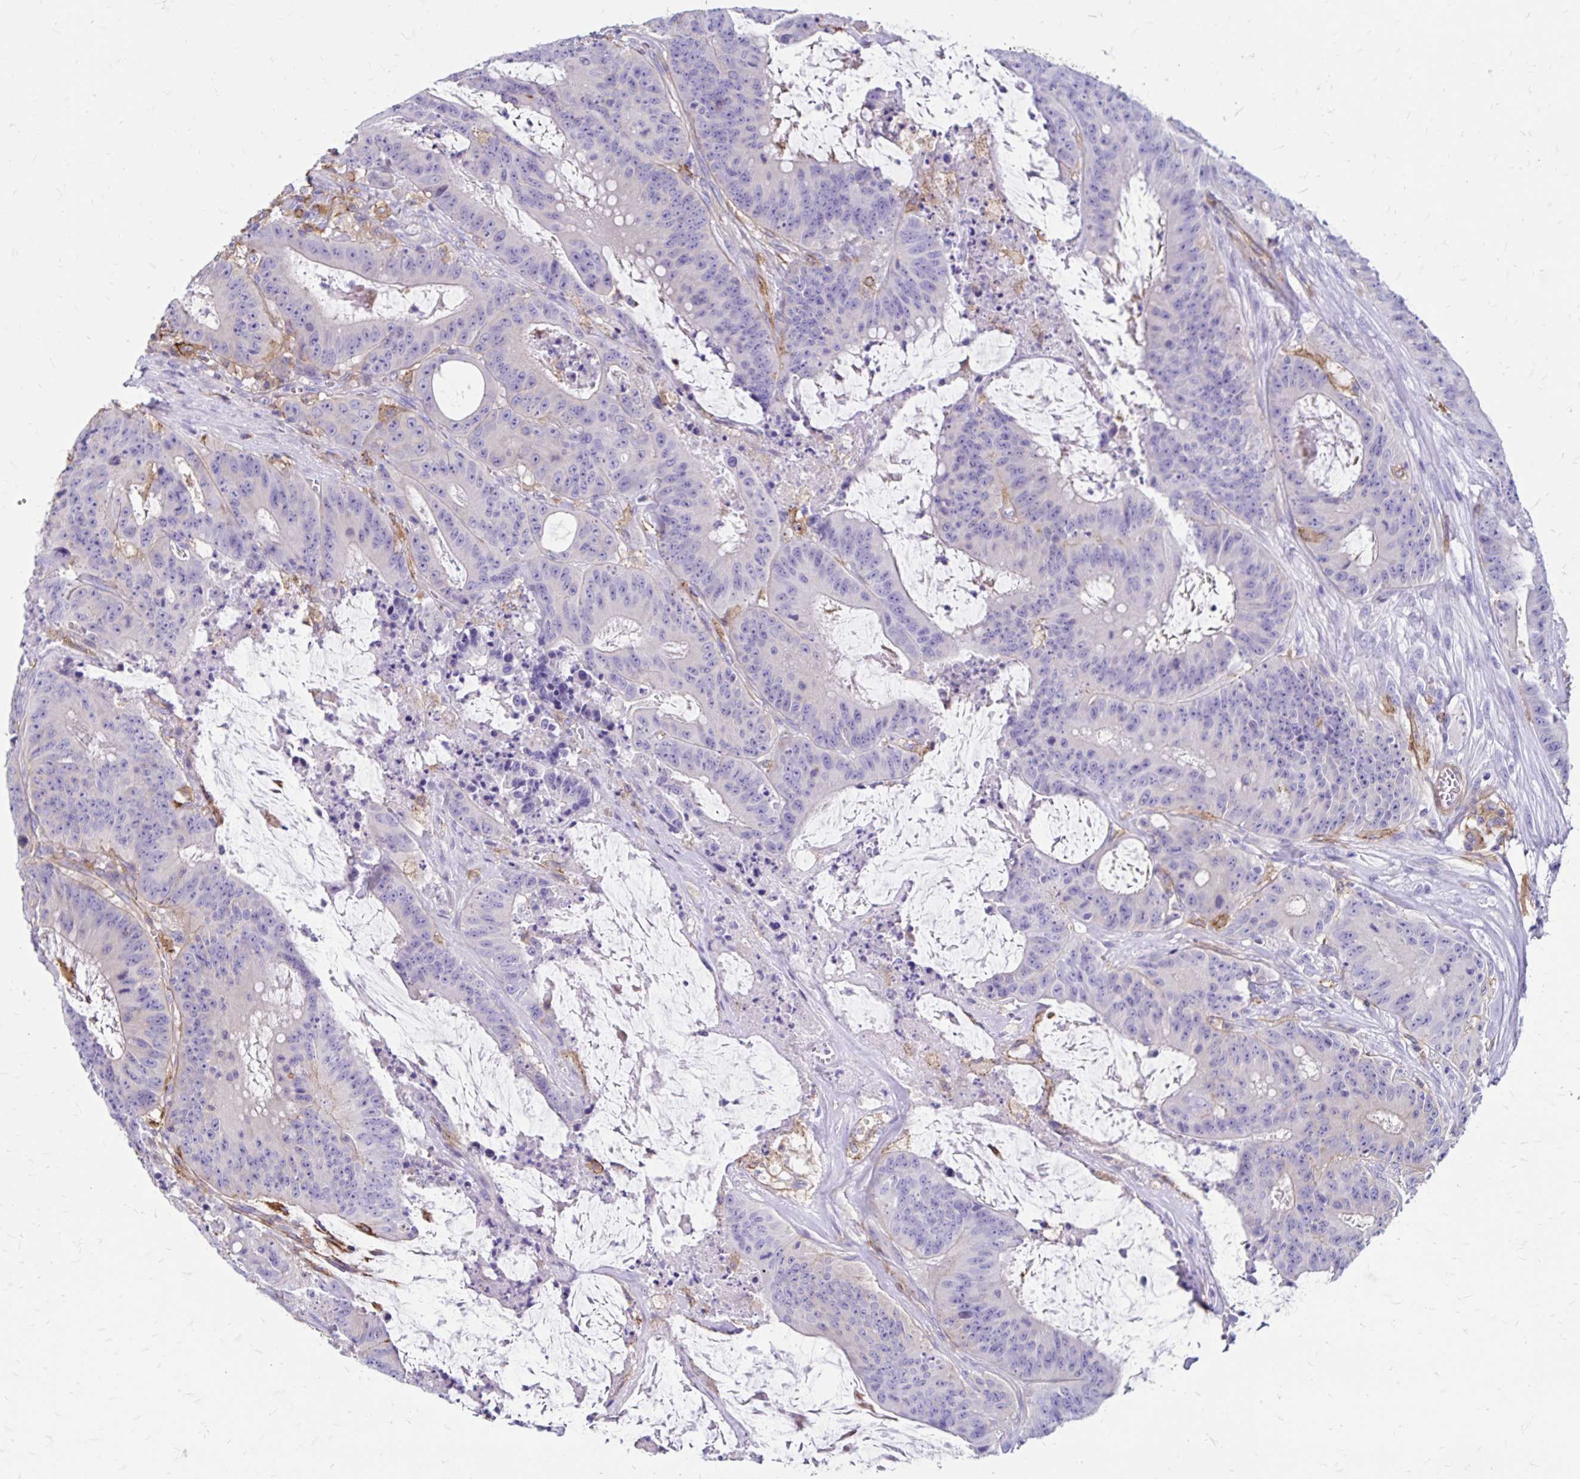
{"staining": {"intensity": "negative", "quantity": "none", "location": "none"}, "tissue": "colorectal cancer", "cell_type": "Tumor cells", "image_type": "cancer", "snomed": [{"axis": "morphology", "description": "Adenocarcinoma, NOS"}, {"axis": "topography", "description": "Colon"}], "caption": "This is a micrograph of immunohistochemistry staining of colorectal cancer, which shows no expression in tumor cells. (DAB immunohistochemistry with hematoxylin counter stain).", "gene": "TNS3", "patient": {"sex": "male", "age": 33}}